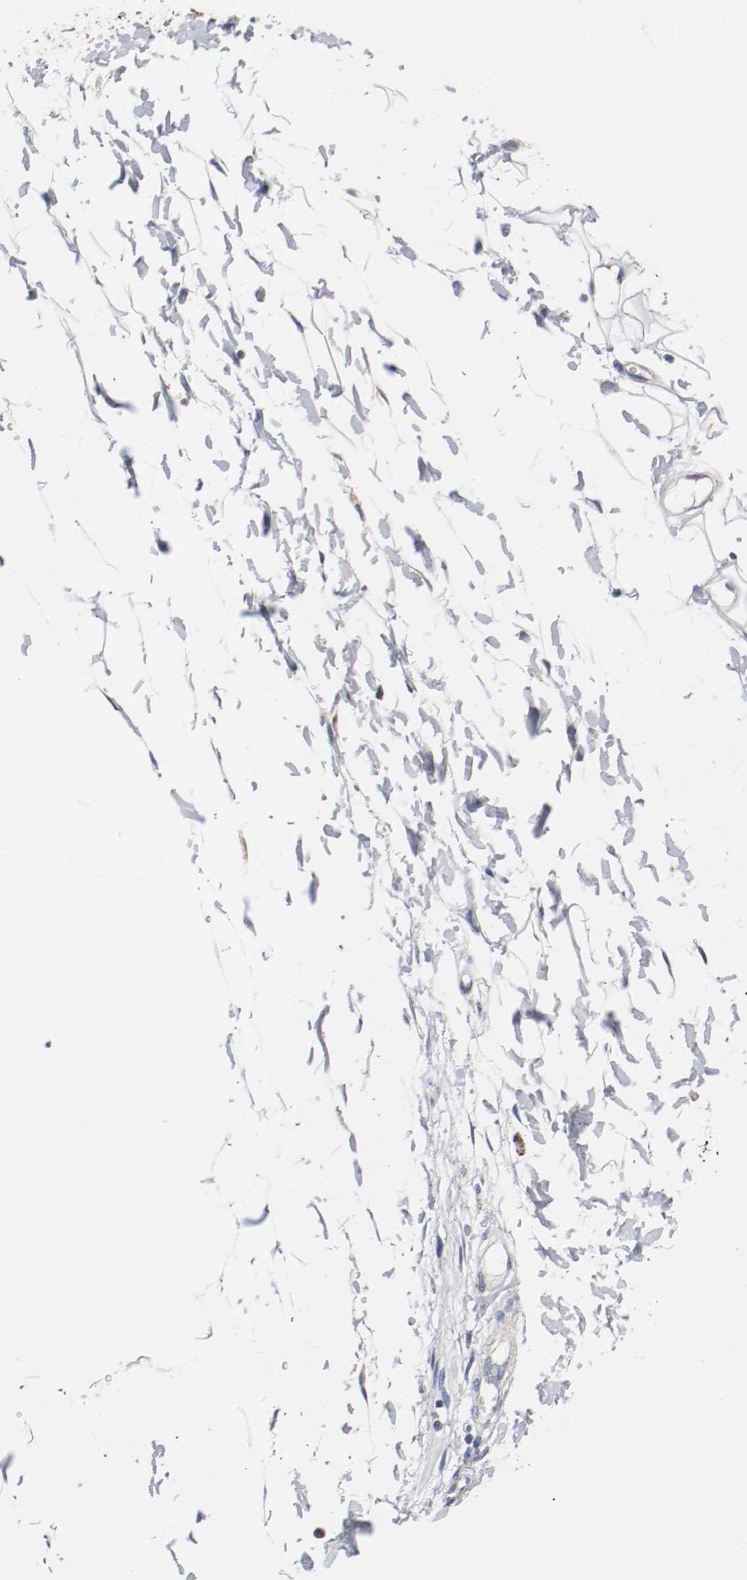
{"staining": {"intensity": "moderate", "quantity": "<25%", "location": "cytoplasmic/membranous"}, "tissue": "adipose tissue", "cell_type": "Adipocytes", "image_type": "normal", "snomed": [{"axis": "morphology", "description": "Normal tissue, NOS"}, {"axis": "morphology", "description": "Inflammation, NOS"}, {"axis": "topography", "description": "Vascular tissue"}, {"axis": "topography", "description": "Salivary gland"}], "caption": "Approximately <25% of adipocytes in unremarkable human adipose tissue demonstrate moderate cytoplasmic/membranous protein positivity as visualized by brown immunohistochemical staining.", "gene": "TUBD1", "patient": {"sex": "female", "age": 75}}